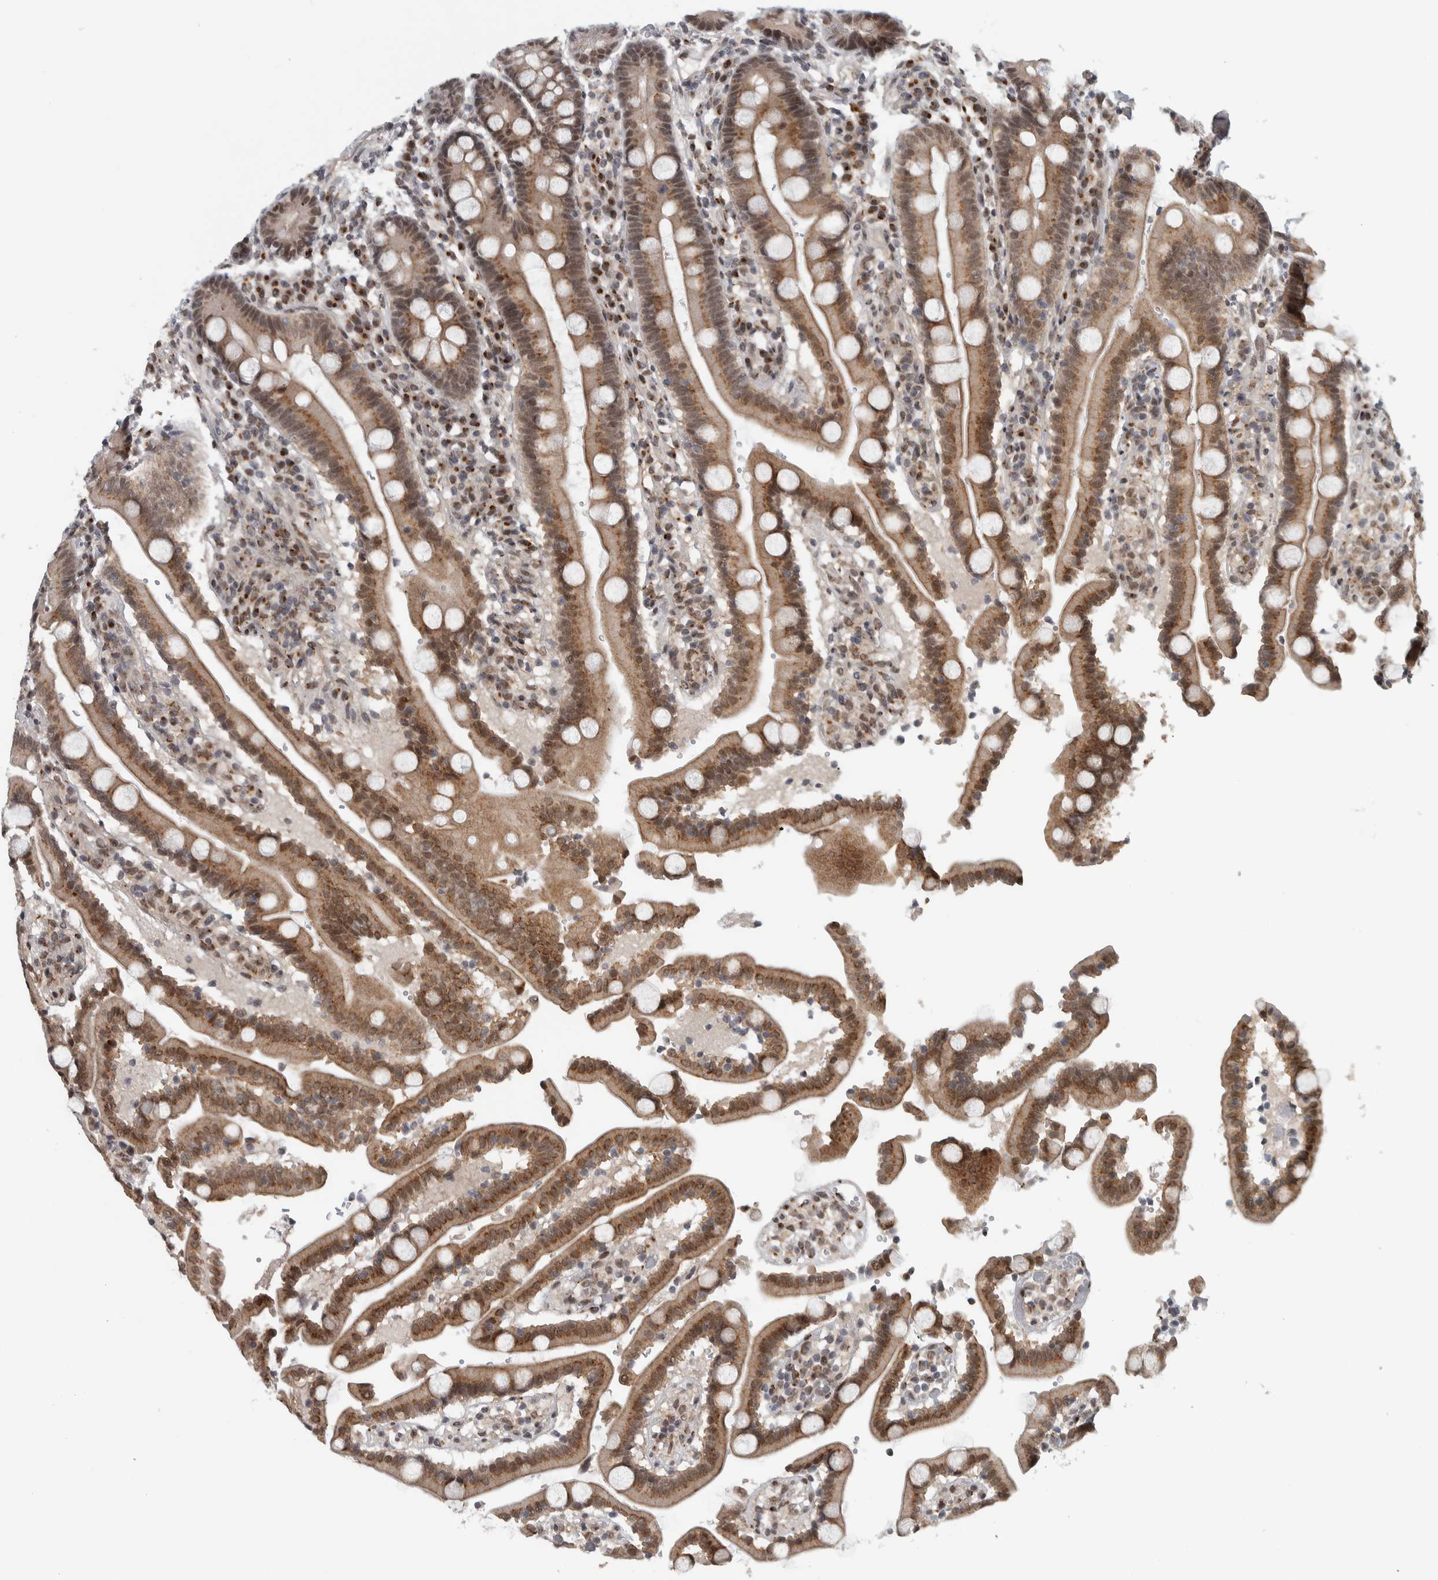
{"staining": {"intensity": "moderate", "quantity": ">75%", "location": "cytoplasmic/membranous,nuclear"}, "tissue": "duodenum", "cell_type": "Glandular cells", "image_type": "normal", "snomed": [{"axis": "morphology", "description": "Normal tissue, NOS"}, {"axis": "topography", "description": "Small intestine, NOS"}], "caption": "Immunohistochemistry micrograph of unremarkable duodenum: human duodenum stained using immunohistochemistry (IHC) displays medium levels of moderate protein expression localized specifically in the cytoplasmic/membranous,nuclear of glandular cells, appearing as a cytoplasmic/membranous,nuclear brown color.", "gene": "ZMYND8", "patient": {"sex": "female", "age": 71}}